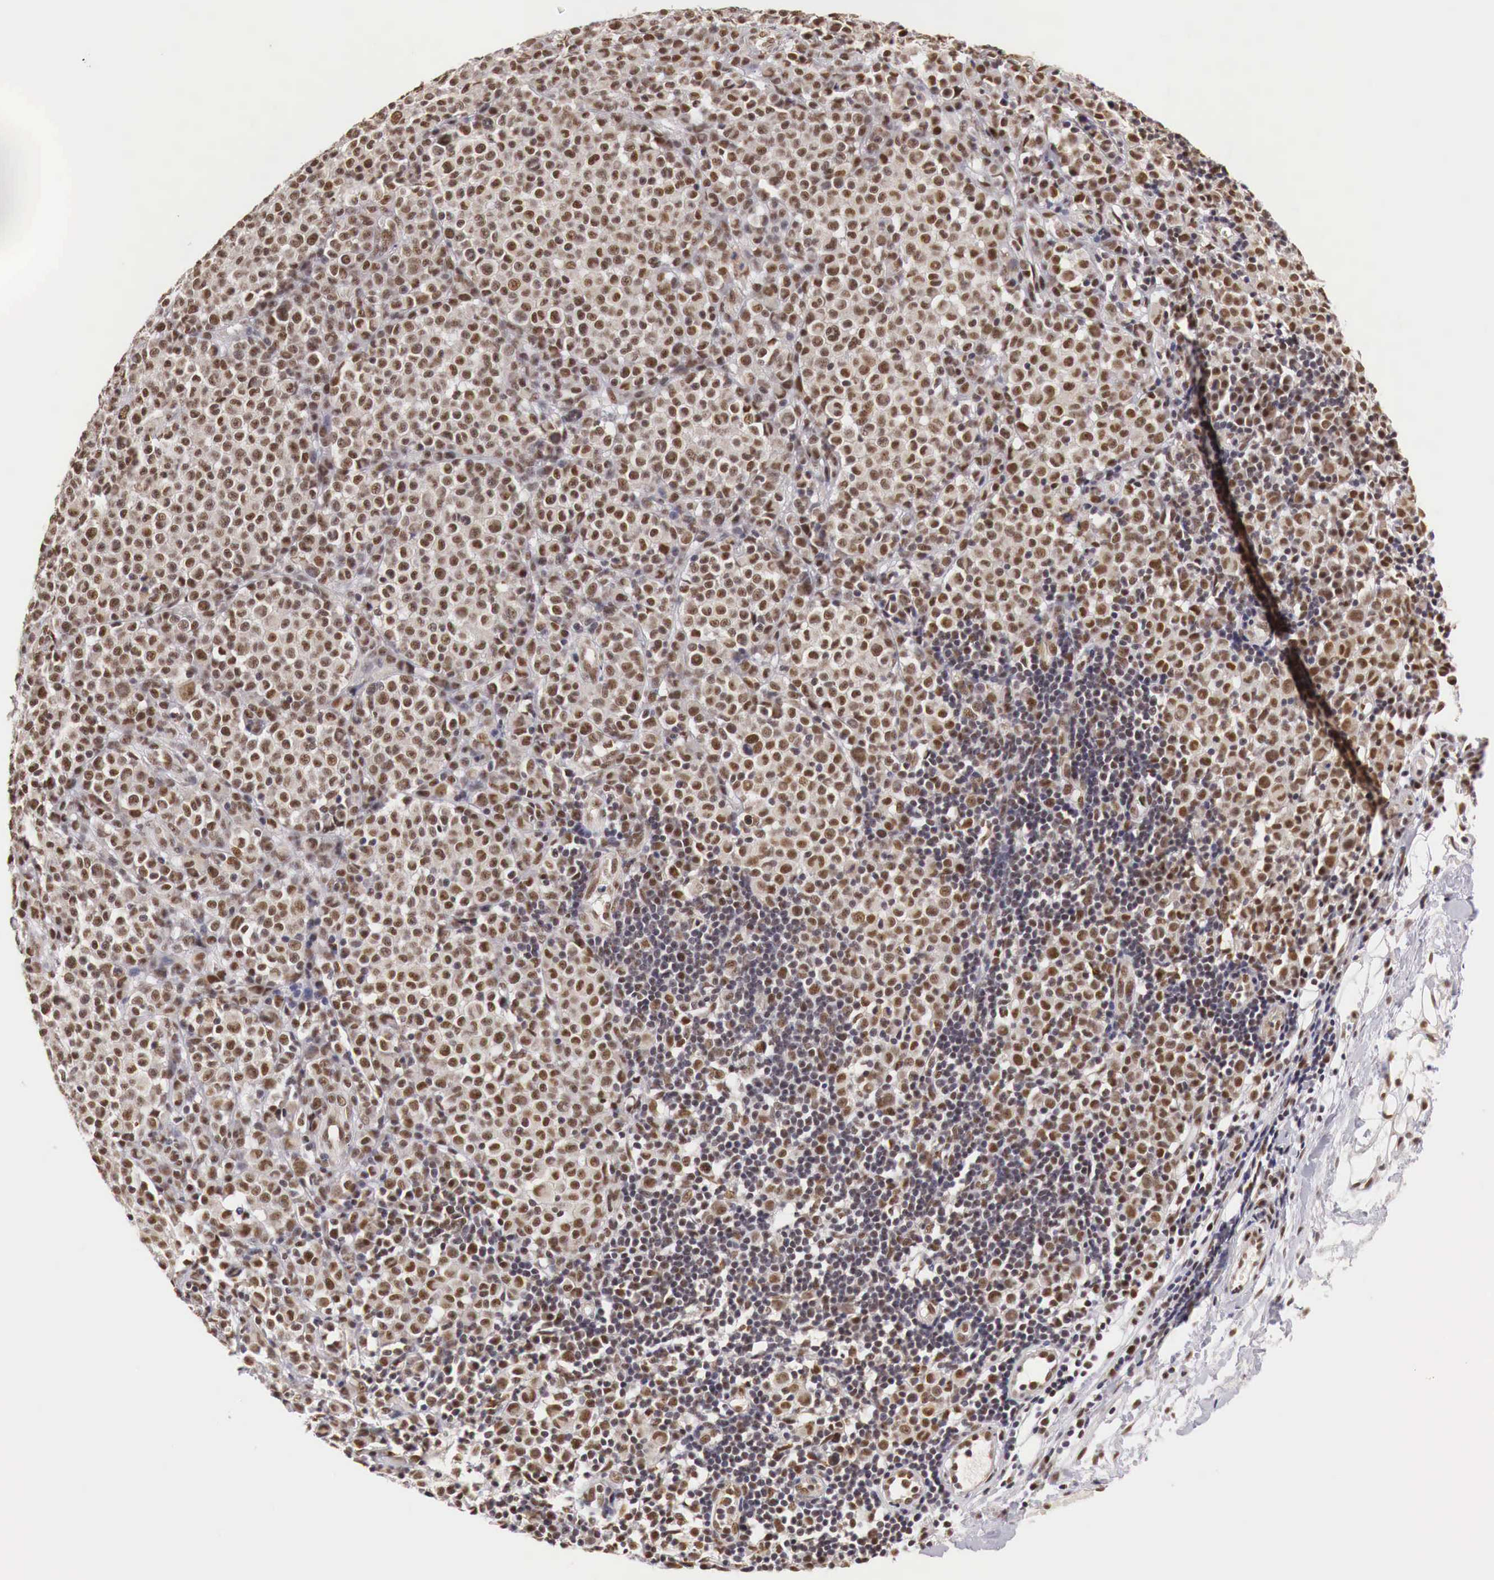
{"staining": {"intensity": "moderate", "quantity": ">75%", "location": "cytoplasmic/membranous,nuclear"}, "tissue": "melanoma", "cell_type": "Tumor cells", "image_type": "cancer", "snomed": [{"axis": "morphology", "description": "Malignant melanoma, Metastatic site"}, {"axis": "topography", "description": "Skin"}], "caption": "This is a photomicrograph of IHC staining of malignant melanoma (metastatic site), which shows moderate staining in the cytoplasmic/membranous and nuclear of tumor cells.", "gene": "GPKOW", "patient": {"sex": "male", "age": 32}}